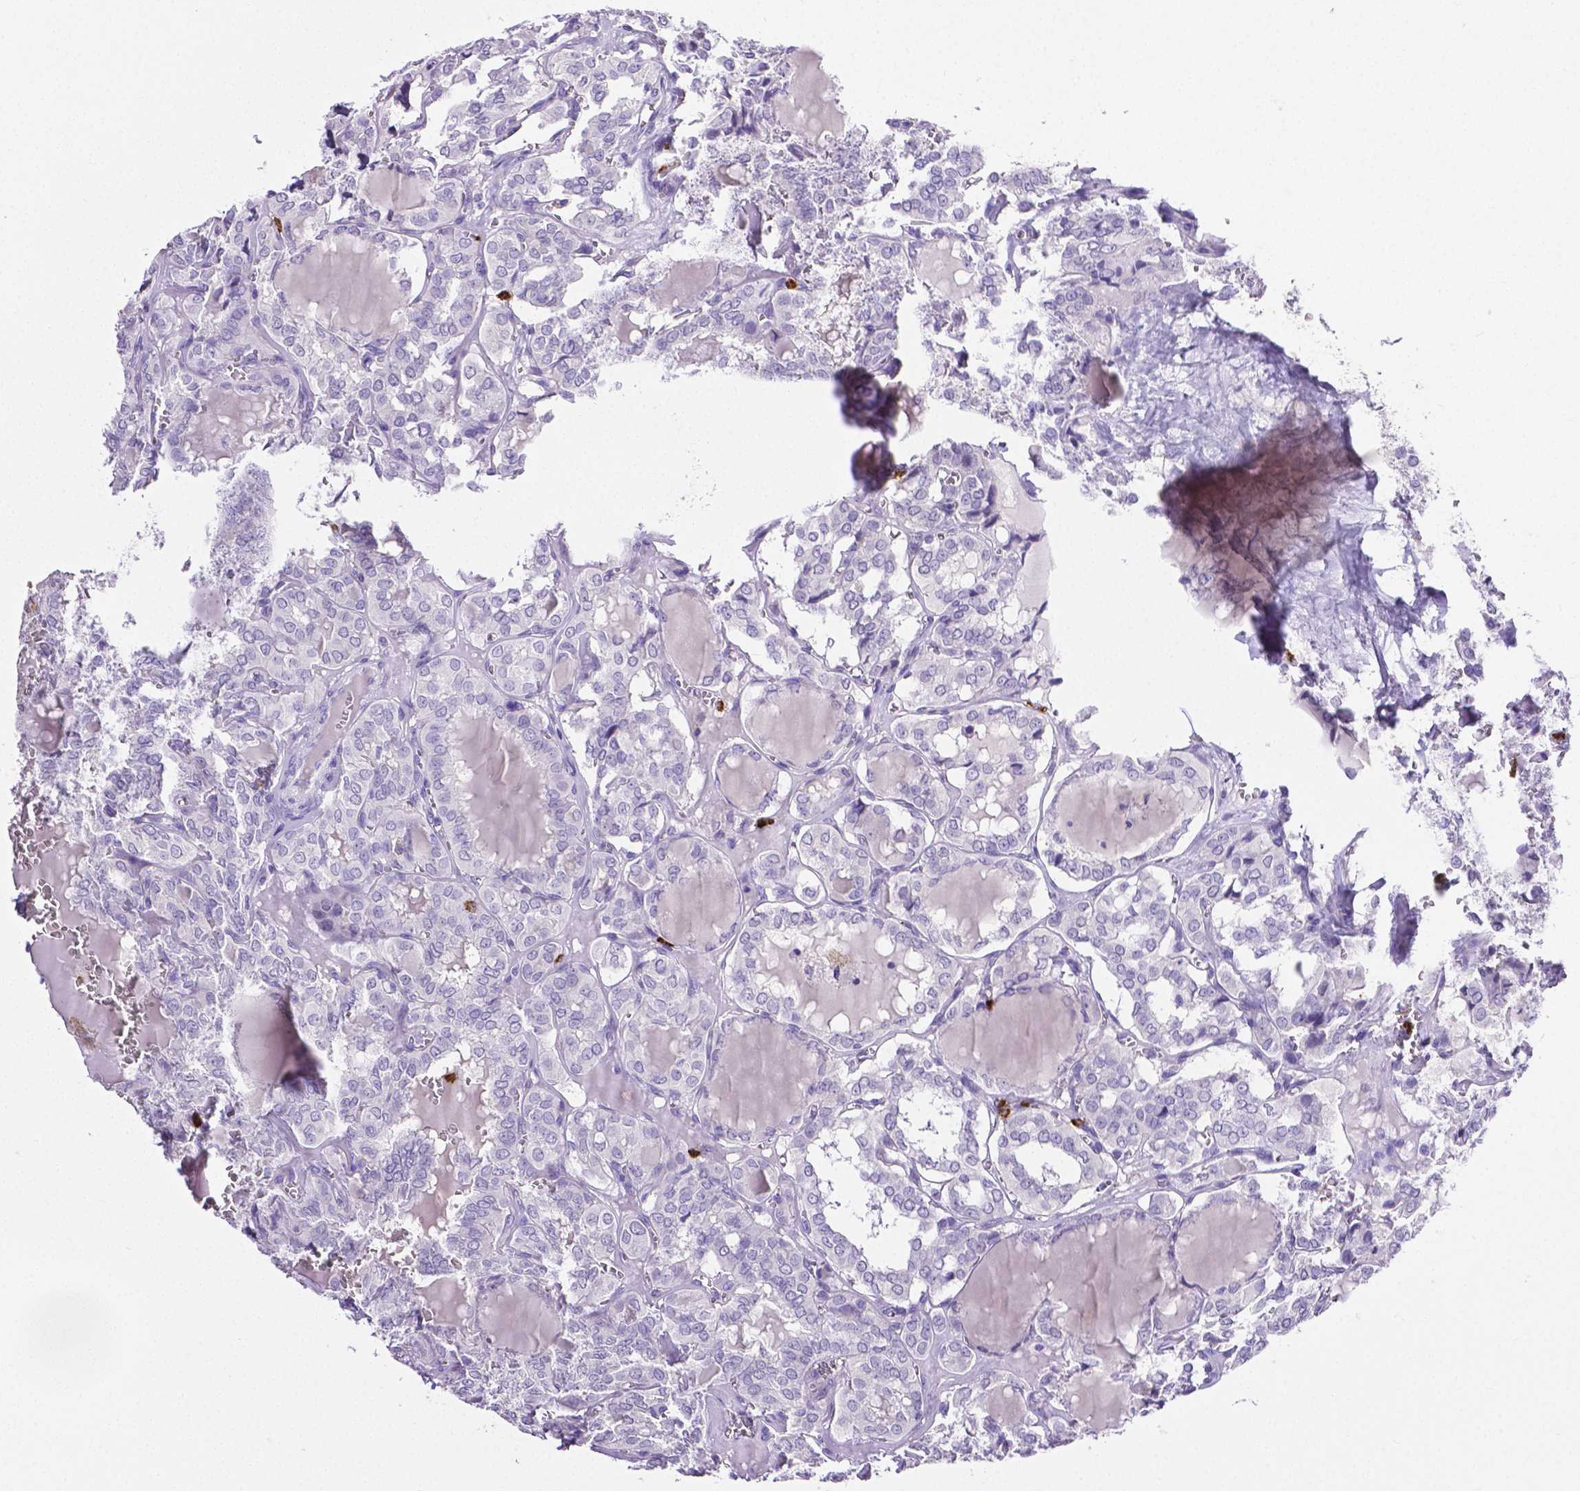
{"staining": {"intensity": "negative", "quantity": "none", "location": "none"}, "tissue": "thyroid cancer", "cell_type": "Tumor cells", "image_type": "cancer", "snomed": [{"axis": "morphology", "description": "Papillary adenocarcinoma, NOS"}, {"axis": "topography", "description": "Thyroid gland"}], "caption": "This image is of thyroid cancer stained with immunohistochemistry to label a protein in brown with the nuclei are counter-stained blue. There is no staining in tumor cells.", "gene": "MMP9", "patient": {"sex": "female", "age": 41}}